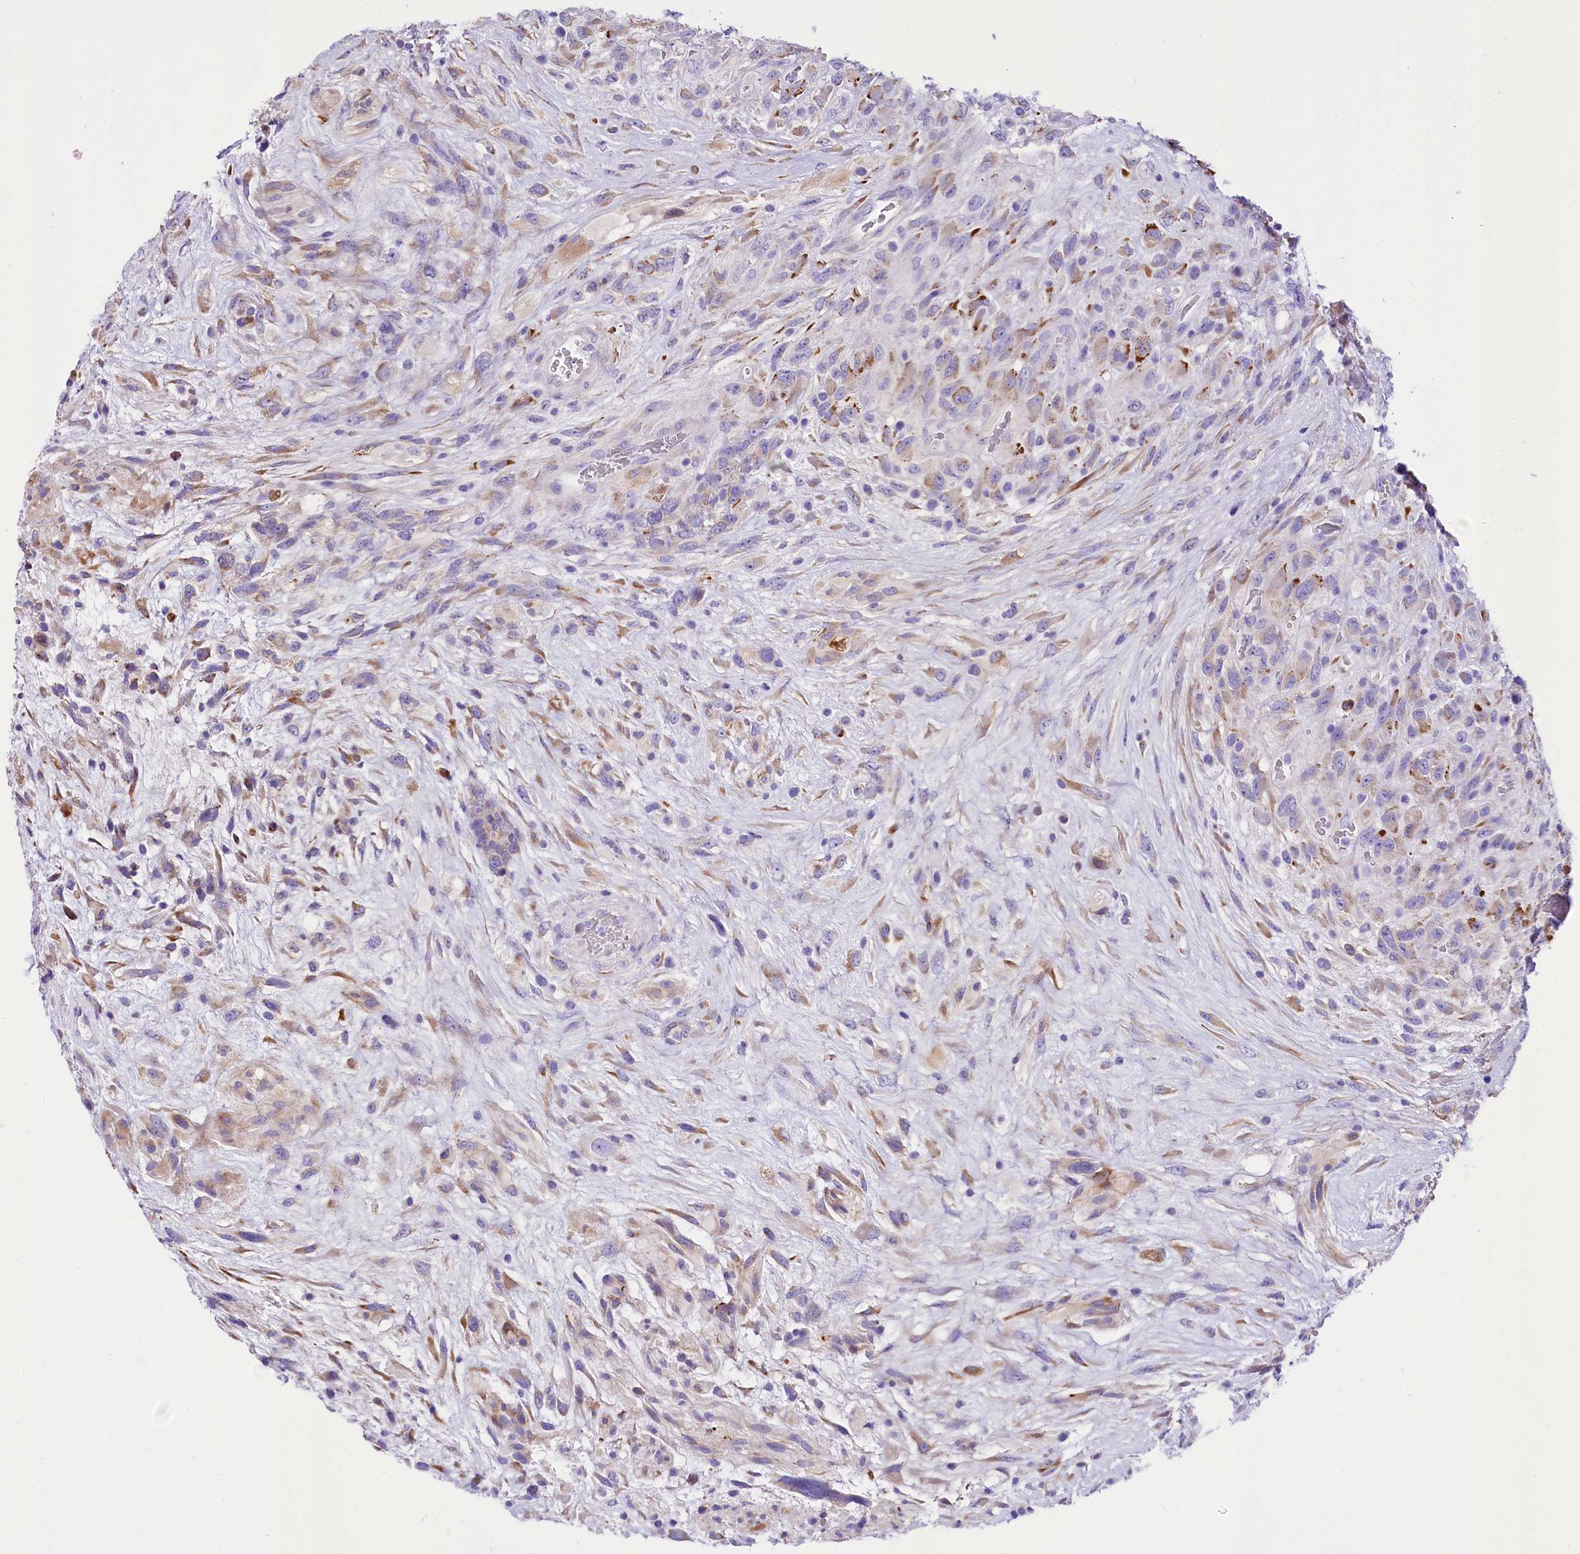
{"staining": {"intensity": "weak", "quantity": "<25%", "location": "cytoplasmic/membranous"}, "tissue": "glioma", "cell_type": "Tumor cells", "image_type": "cancer", "snomed": [{"axis": "morphology", "description": "Glioma, malignant, High grade"}, {"axis": "topography", "description": "Brain"}], "caption": "A histopathology image of human glioma is negative for staining in tumor cells. (Brightfield microscopy of DAB (3,3'-diaminobenzidine) IHC at high magnification).", "gene": "A2ML1", "patient": {"sex": "male", "age": 61}}